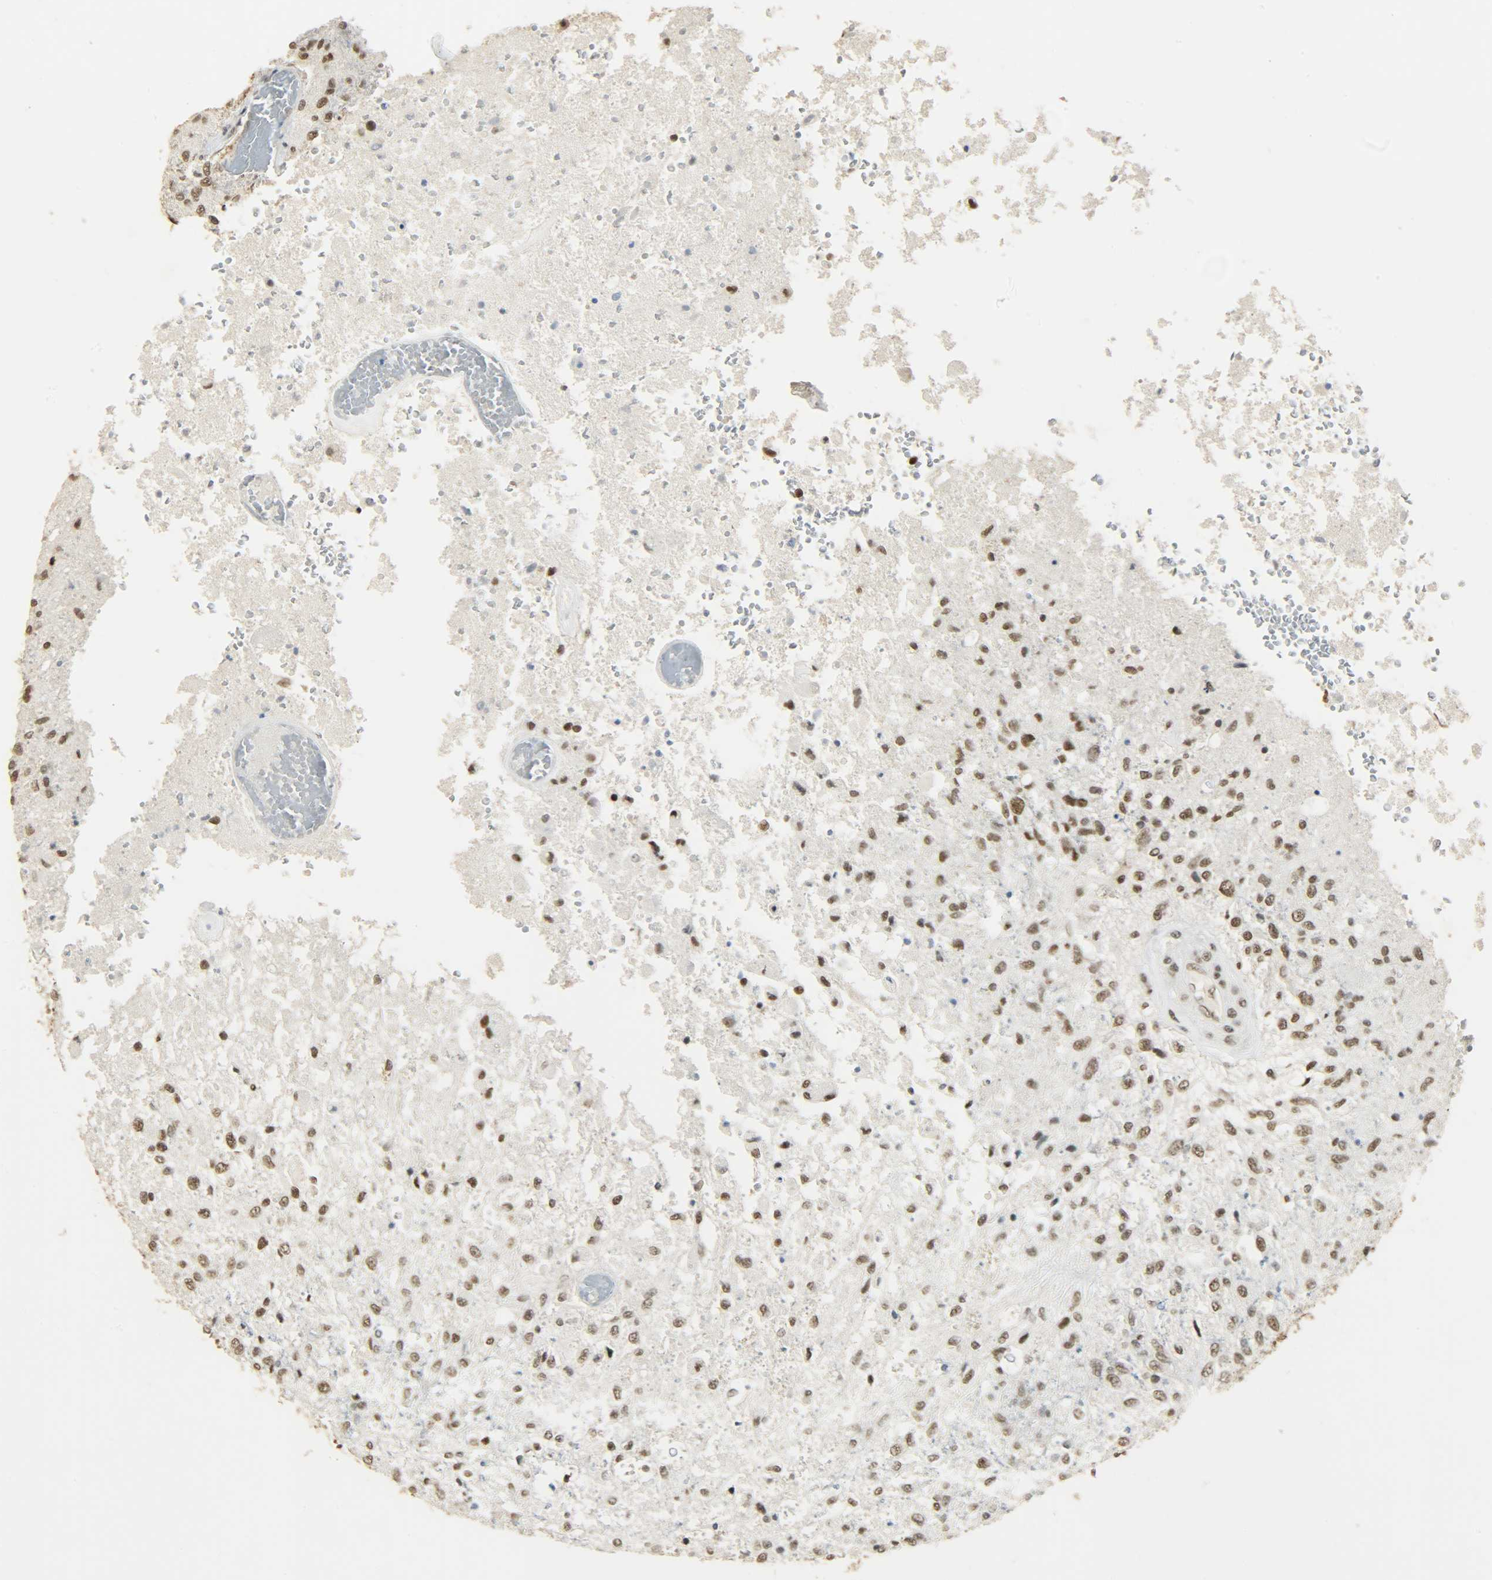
{"staining": {"intensity": "strong", "quantity": ">75%", "location": "nuclear"}, "tissue": "glioma", "cell_type": "Tumor cells", "image_type": "cancer", "snomed": [{"axis": "morphology", "description": "Normal tissue, NOS"}, {"axis": "morphology", "description": "Glioma, malignant, High grade"}, {"axis": "topography", "description": "Cerebral cortex"}], "caption": "A high amount of strong nuclear expression is identified in approximately >75% of tumor cells in glioma tissue.", "gene": "KHDRBS1", "patient": {"sex": "male", "age": 77}}